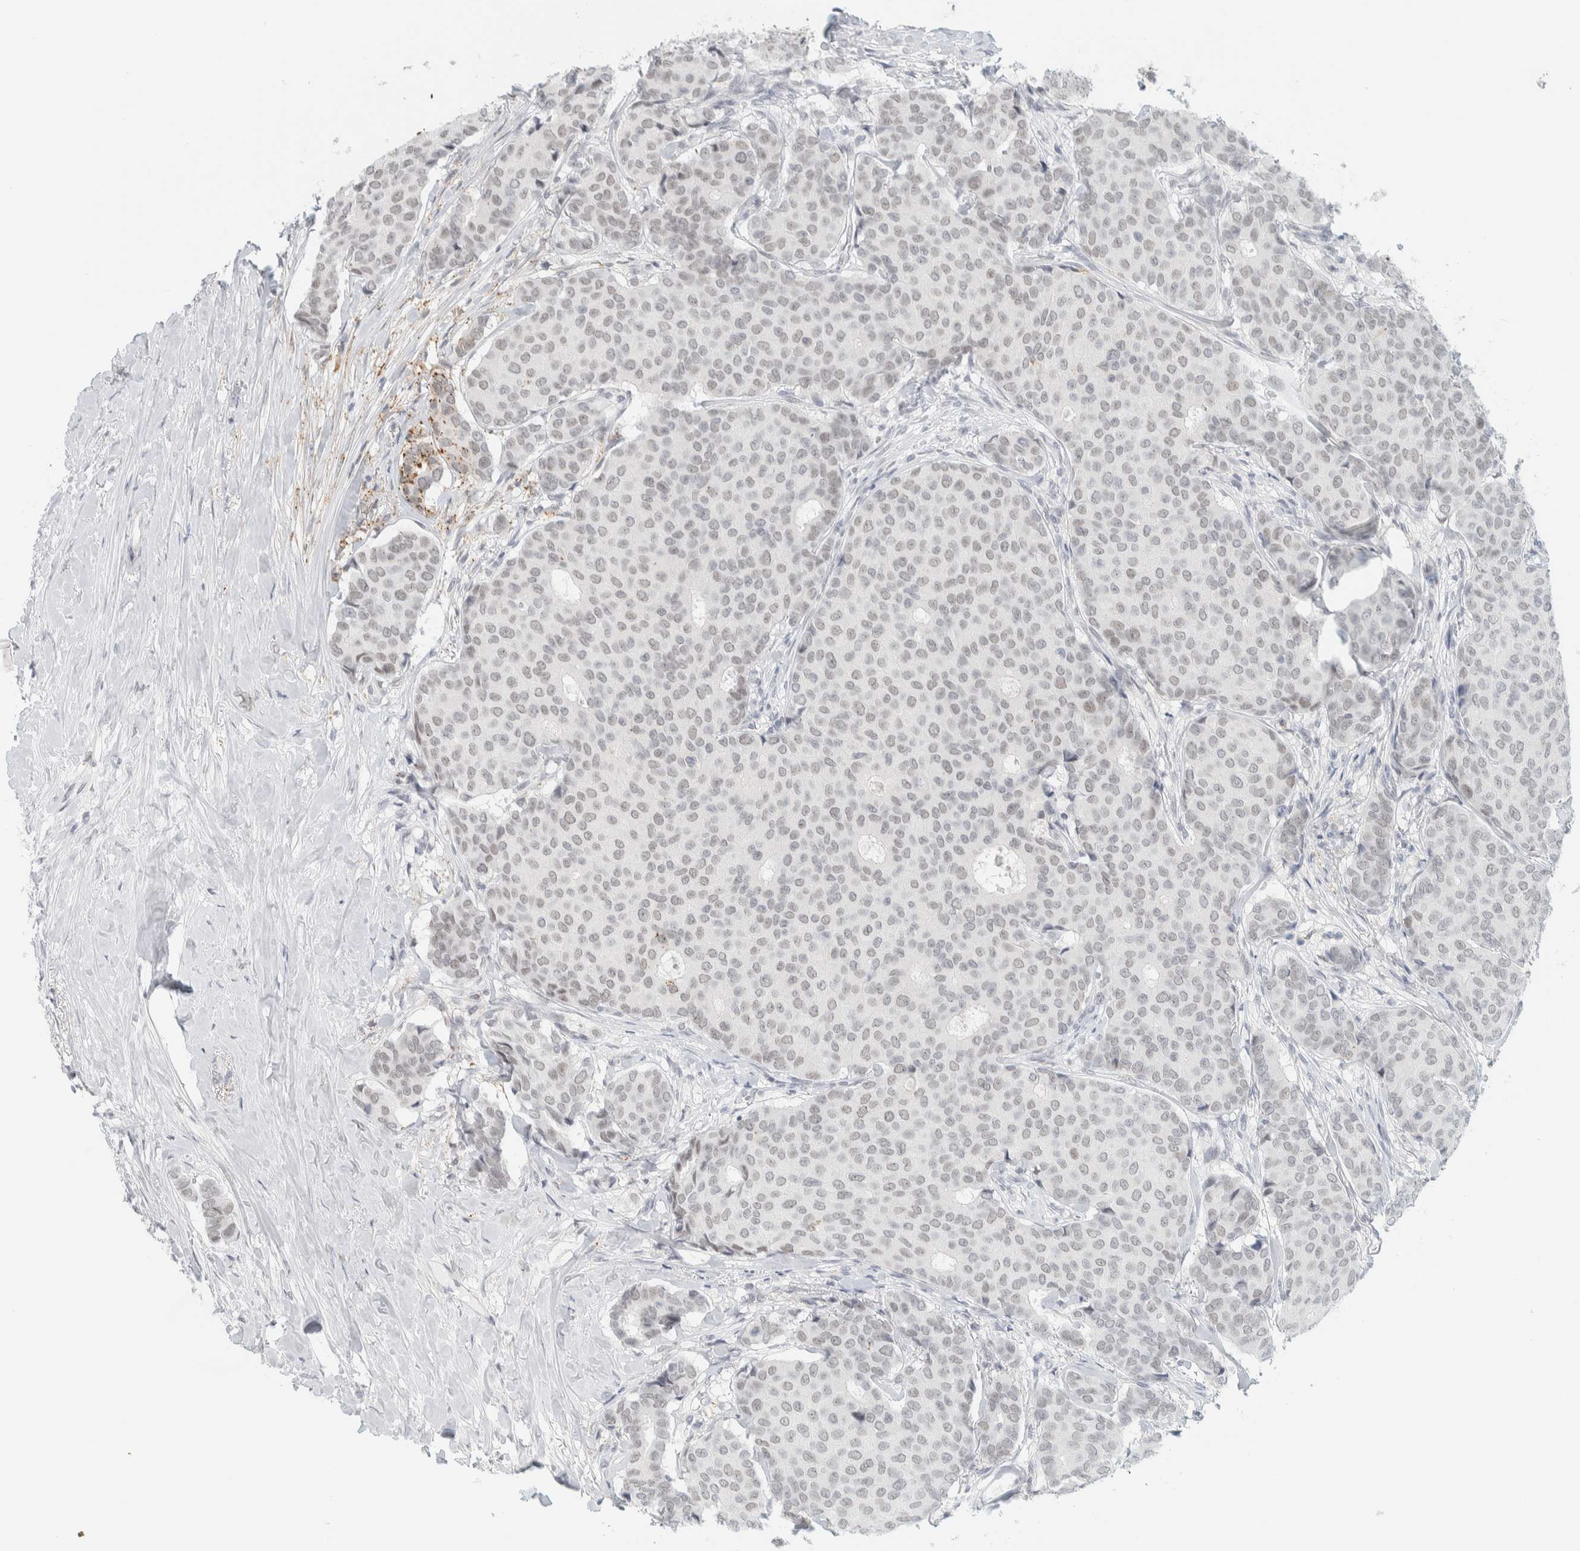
{"staining": {"intensity": "weak", "quantity": ">75%", "location": "nuclear"}, "tissue": "breast cancer", "cell_type": "Tumor cells", "image_type": "cancer", "snomed": [{"axis": "morphology", "description": "Duct carcinoma"}, {"axis": "topography", "description": "Breast"}], "caption": "Brown immunohistochemical staining in breast cancer (intraductal carcinoma) displays weak nuclear expression in approximately >75% of tumor cells.", "gene": "CDH17", "patient": {"sex": "female", "age": 75}}